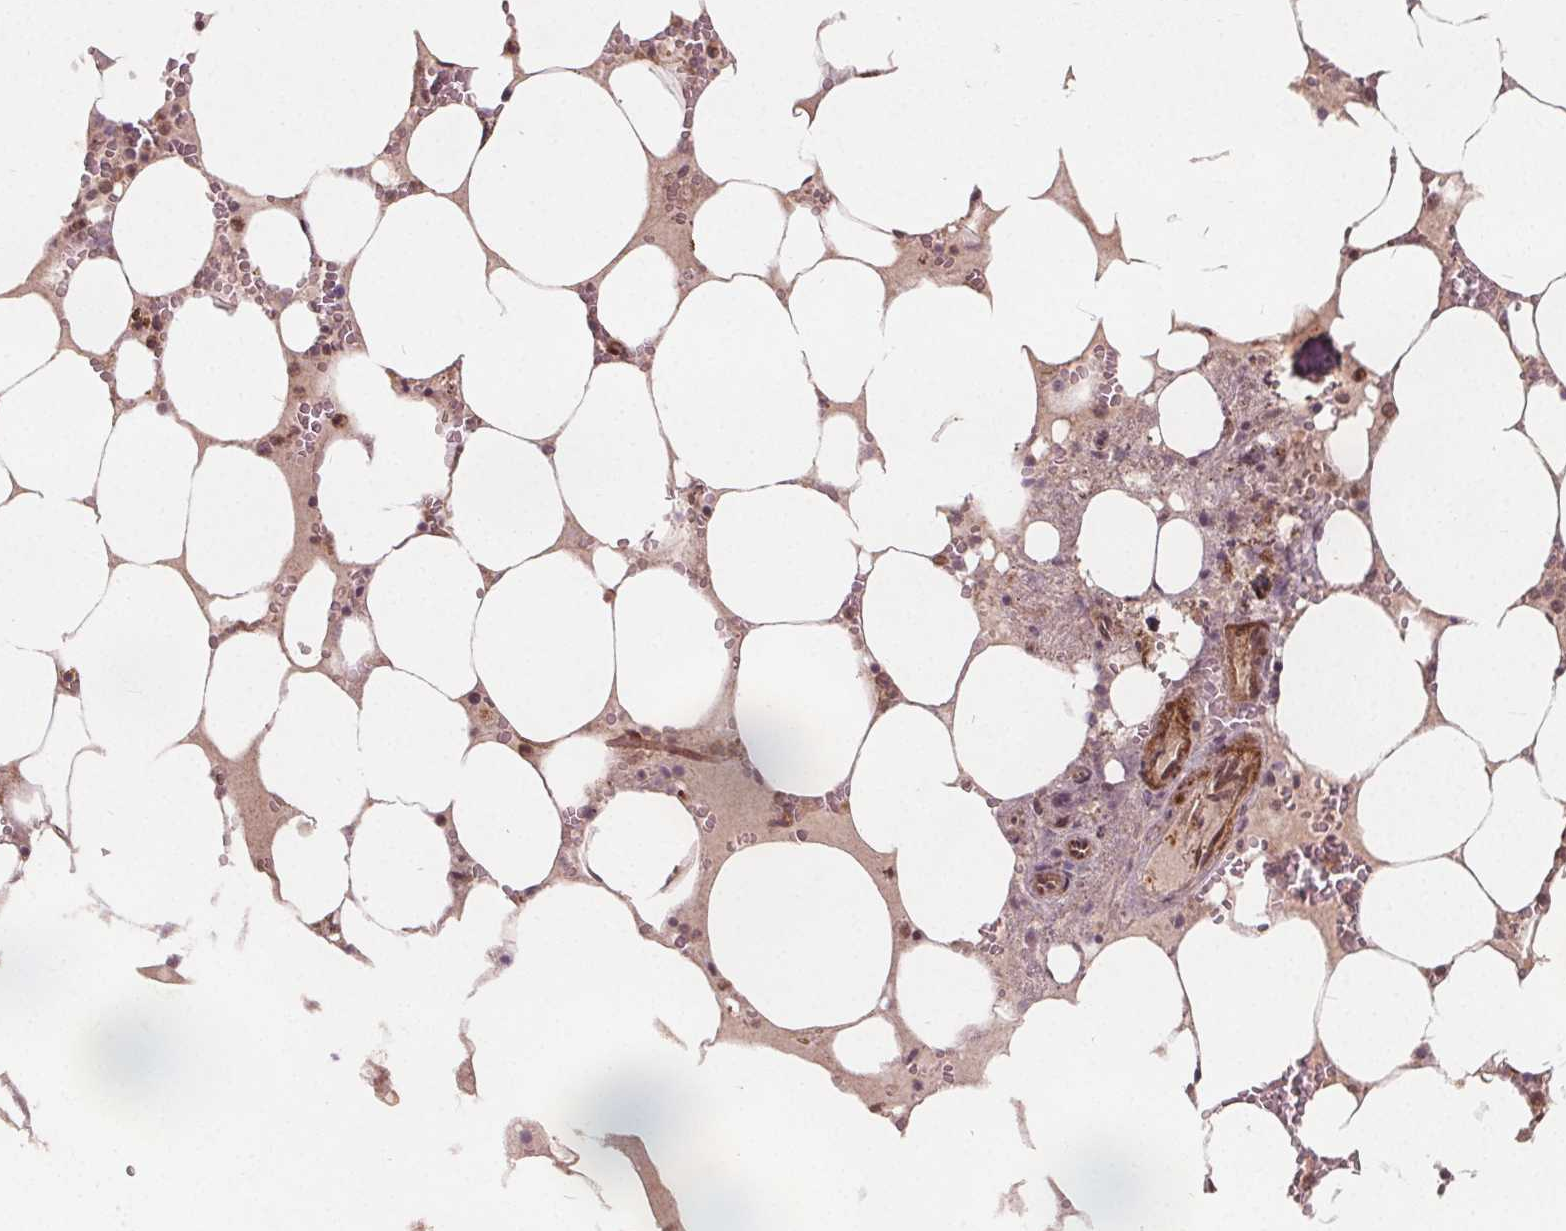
{"staining": {"intensity": "weak", "quantity": "25%-75%", "location": "cytoplasmic/membranous,nuclear"}, "tissue": "bone marrow", "cell_type": "Hematopoietic cells", "image_type": "normal", "snomed": [{"axis": "morphology", "description": "Normal tissue, NOS"}, {"axis": "topography", "description": "Bone marrow"}], "caption": "Benign bone marrow shows weak cytoplasmic/membranous,nuclear positivity in approximately 25%-75% of hematopoietic cells.", "gene": "PPP1CB", "patient": {"sex": "male", "age": 64}}